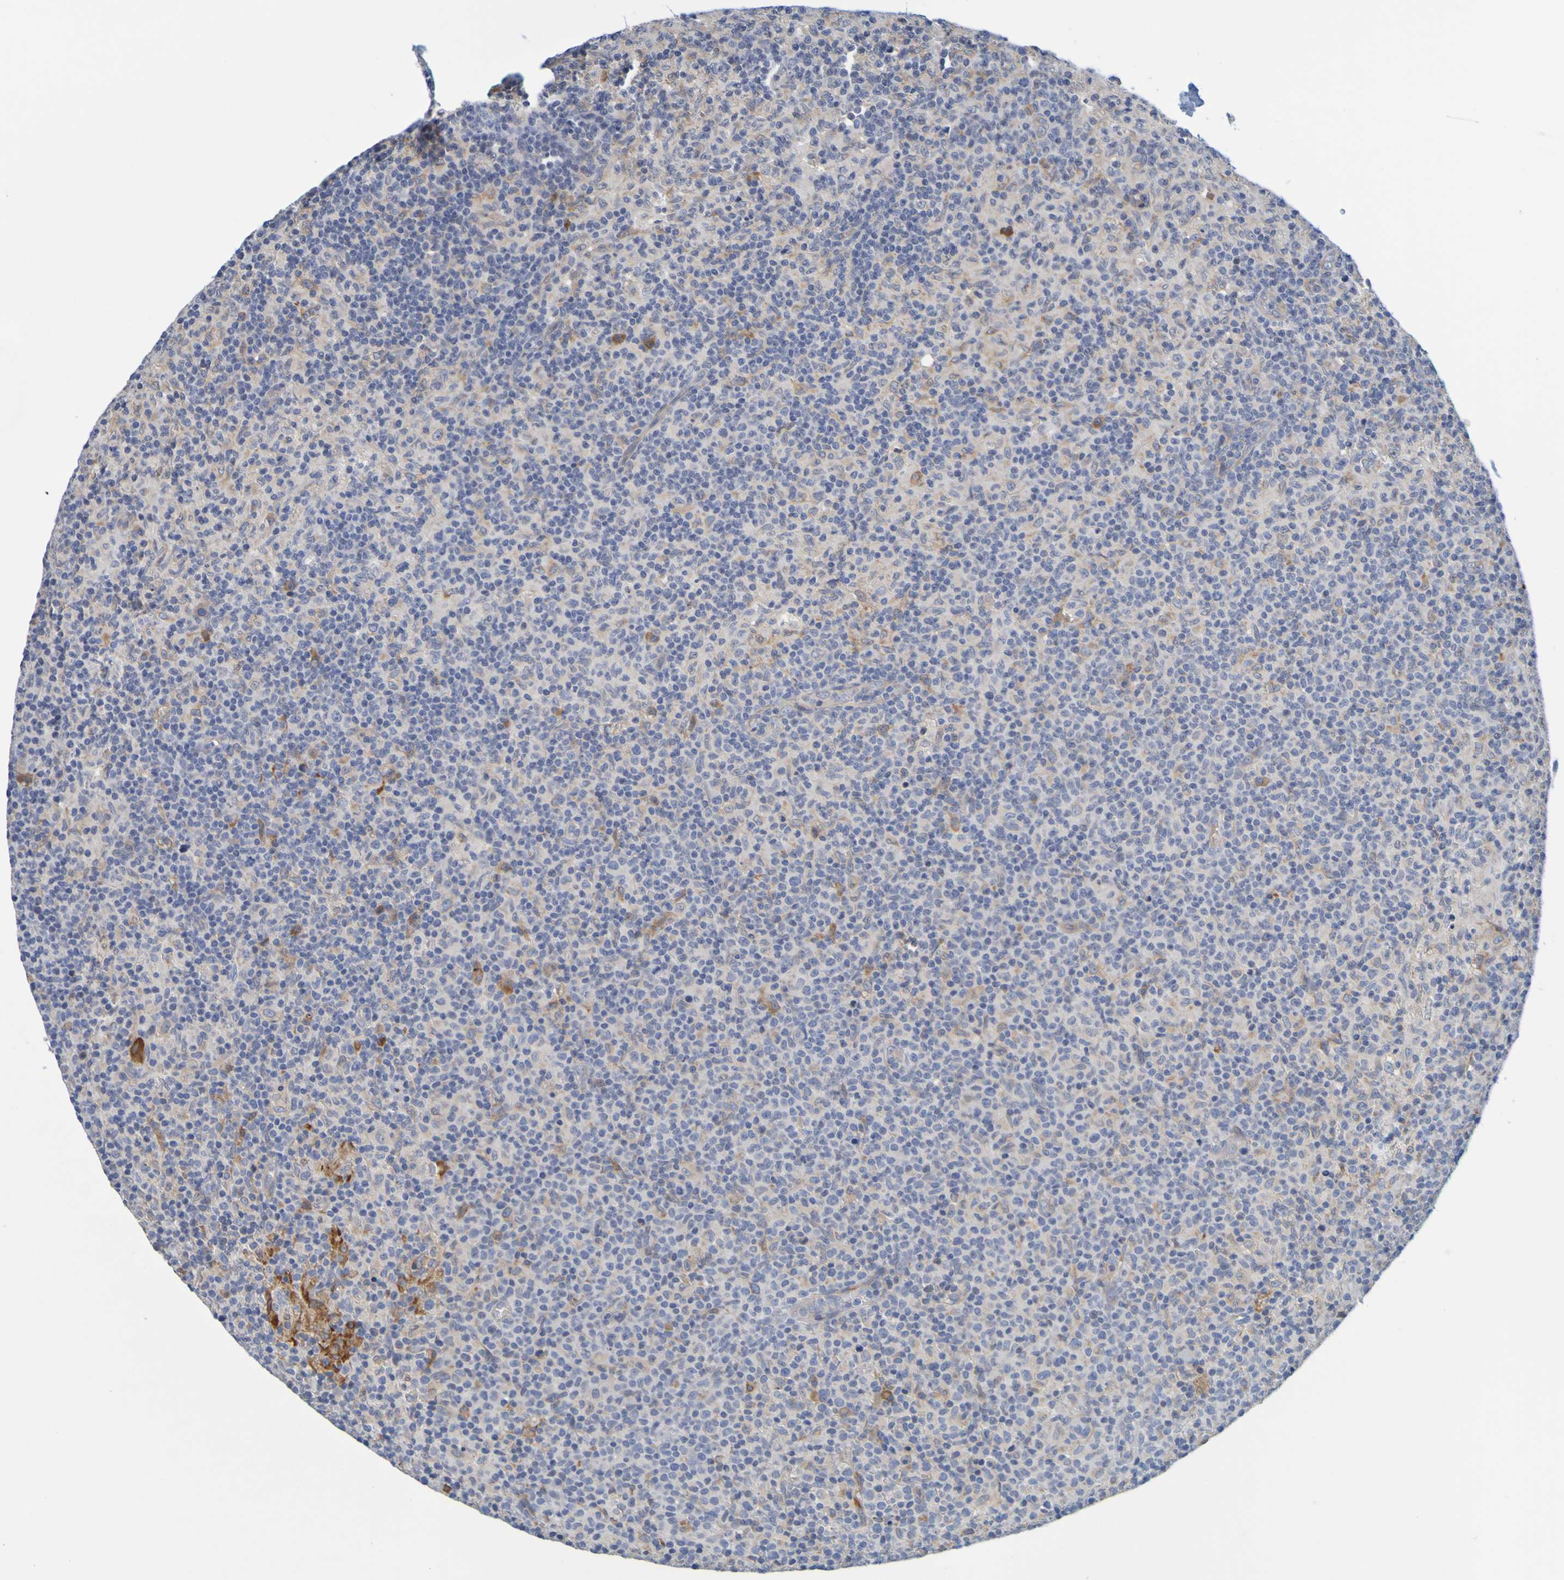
{"staining": {"intensity": "moderate", "quantity": "25%-75%", "location": "cytoplasmic/membranous"}, "tissue": "lymph node", "cell_type": "Germinal center cells", "image_type": "normal", "snomed": [{"axis": "morphology", "description": "Normal tissue, NOS"}, {"axis": "morphology", "description": "Inflammation, NOS"}, {"axis": "topography", "description": "Lymph node"}], "caption": "Normal lymph node was stained to show a protein in brown. There is medium levels of moderate cytoplasmic/membranous staining in about 25%-75% of germinal center cells.", "gene": "SIL1", "patient": {"sex": "male", "age": 55}}